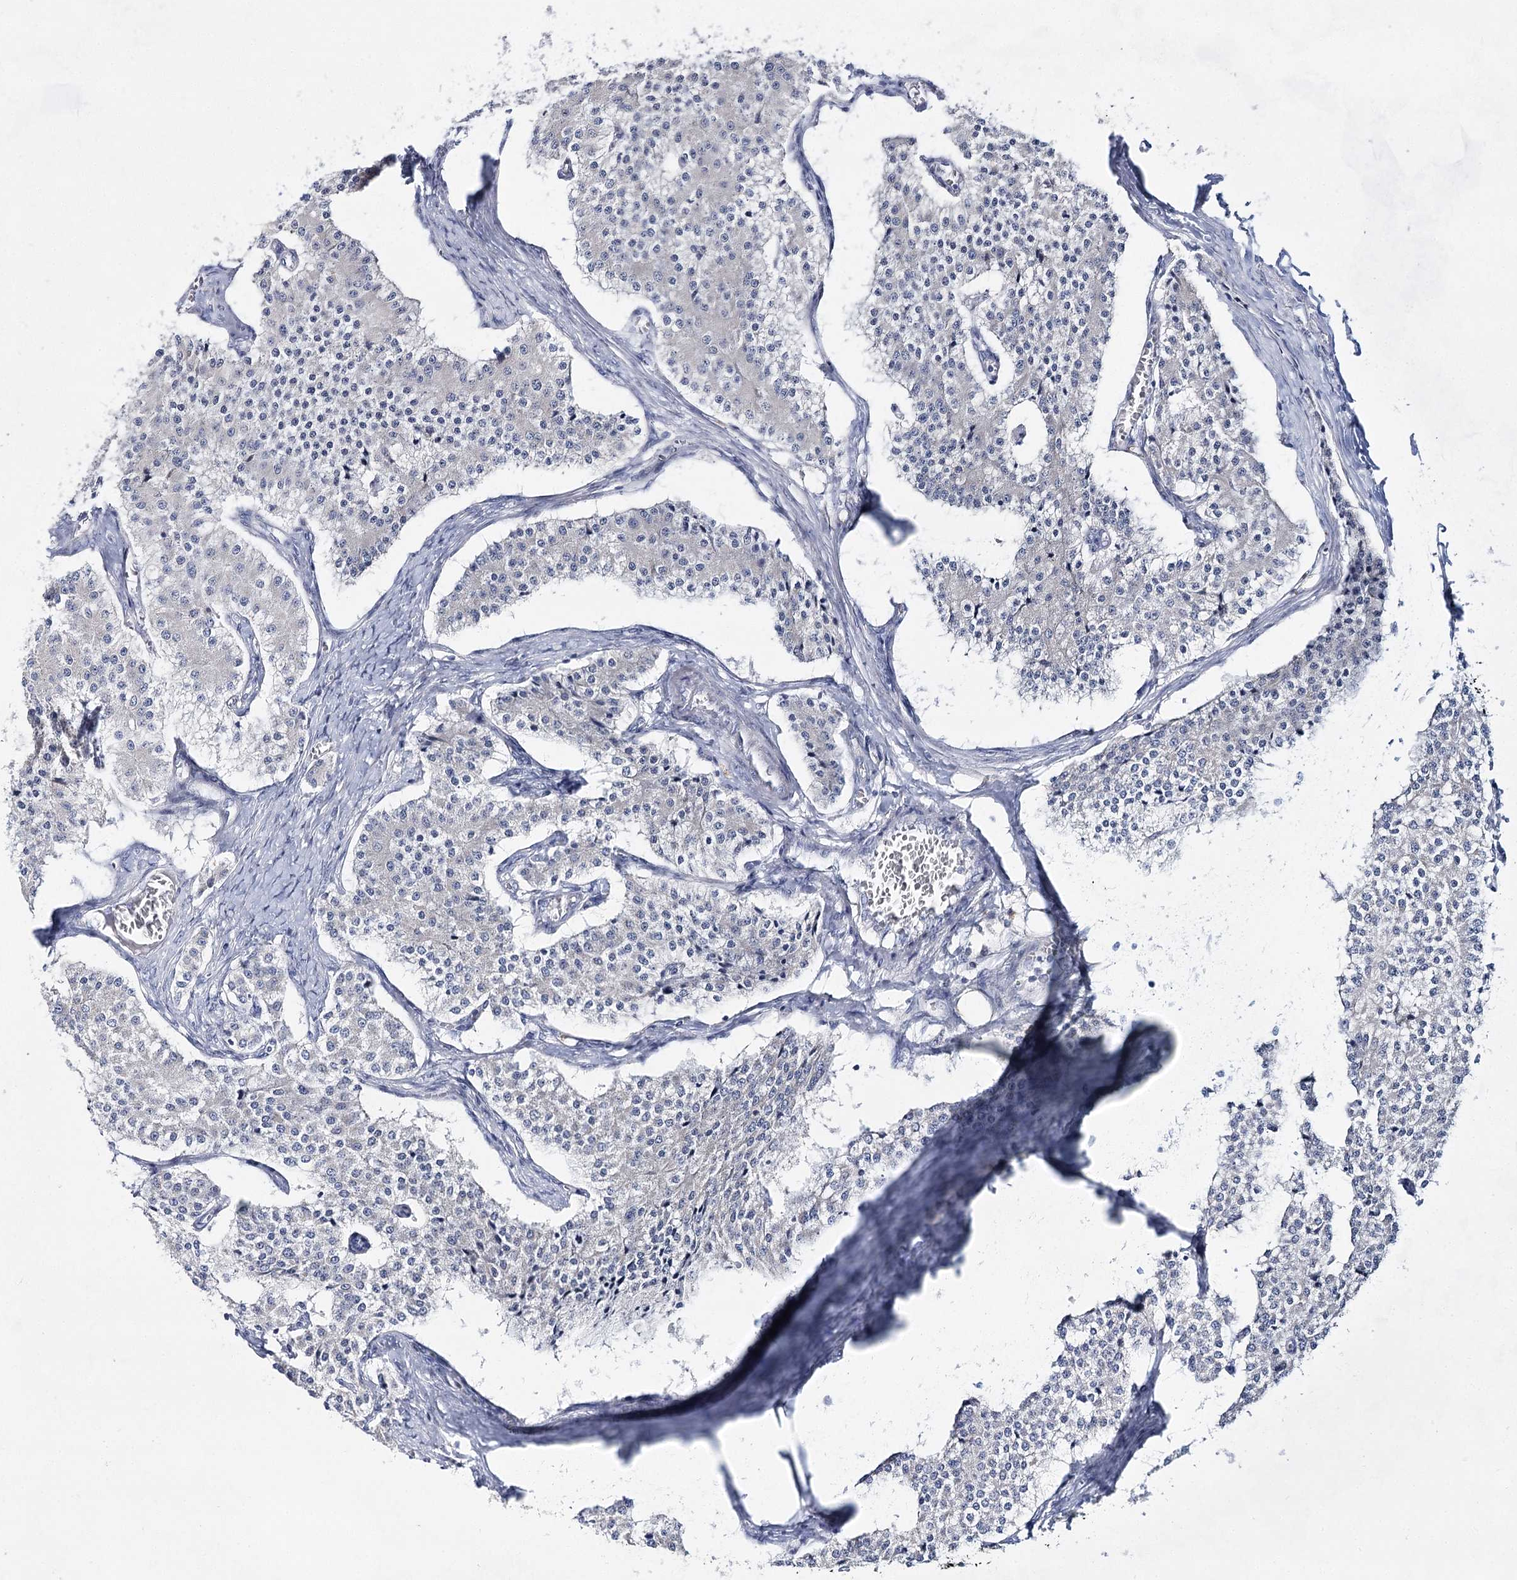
{"staining": {"intensity": "negative", "quantity": "none", "location": "none"}, "tissue": "carcinoid", "cell_type": "Tumor cells", "image_type": "cancer", "snomed": [{"axis": "morphology", "description": "Carcinoid, malignant, NOS"}, {"axis": "topography", "description": "Colon"}], "caption": "A photomicrograph of carcinoid stained for a protein demonstrates no brown staining in tumor cells.", "gene": "BPHL", "patient": {"sex": "female", "age": 52}}